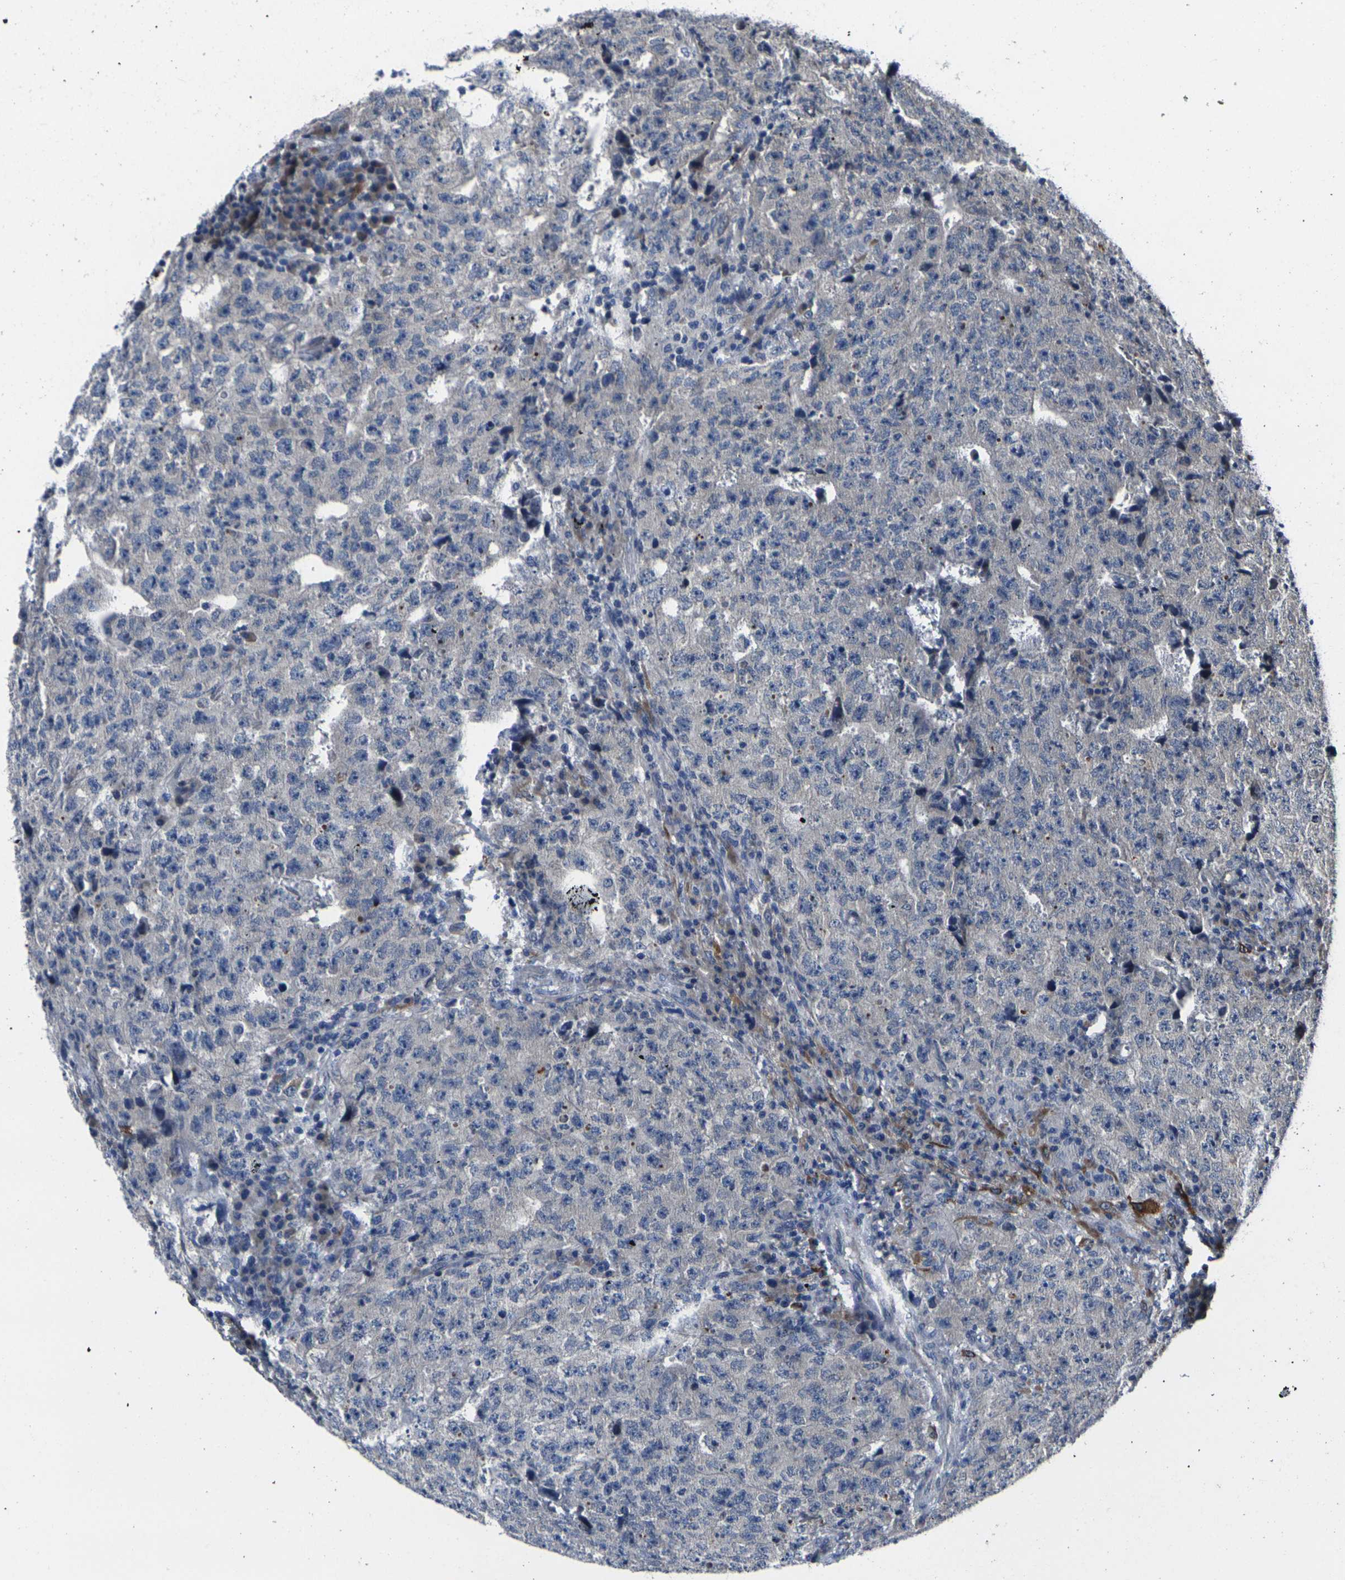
{"staining": {"intensity": "negative", "quantity": "none", "location": "none"}, "tissue": "testis cancer", "cell_type": "Tumor cells", "image_type": "cancer", "snomed": [{"axis": "morphology", "description": "Necrosis, NOS"}, {"axis": "morphology", "description": "Carcinoma, Embryonal, NOS"}, {"axis": "topography", "description": "Testis"}], "caption": "Photomicrograph shows no significant protein staining in tumor cells of testis embryonal carcinoma. (Brightfield microscopy of DAB (3,3'-diaminobenzidine) IHC at high magnification).", "gene": "CYP2C8", "patient": {"sex": "male", "age": 19}}